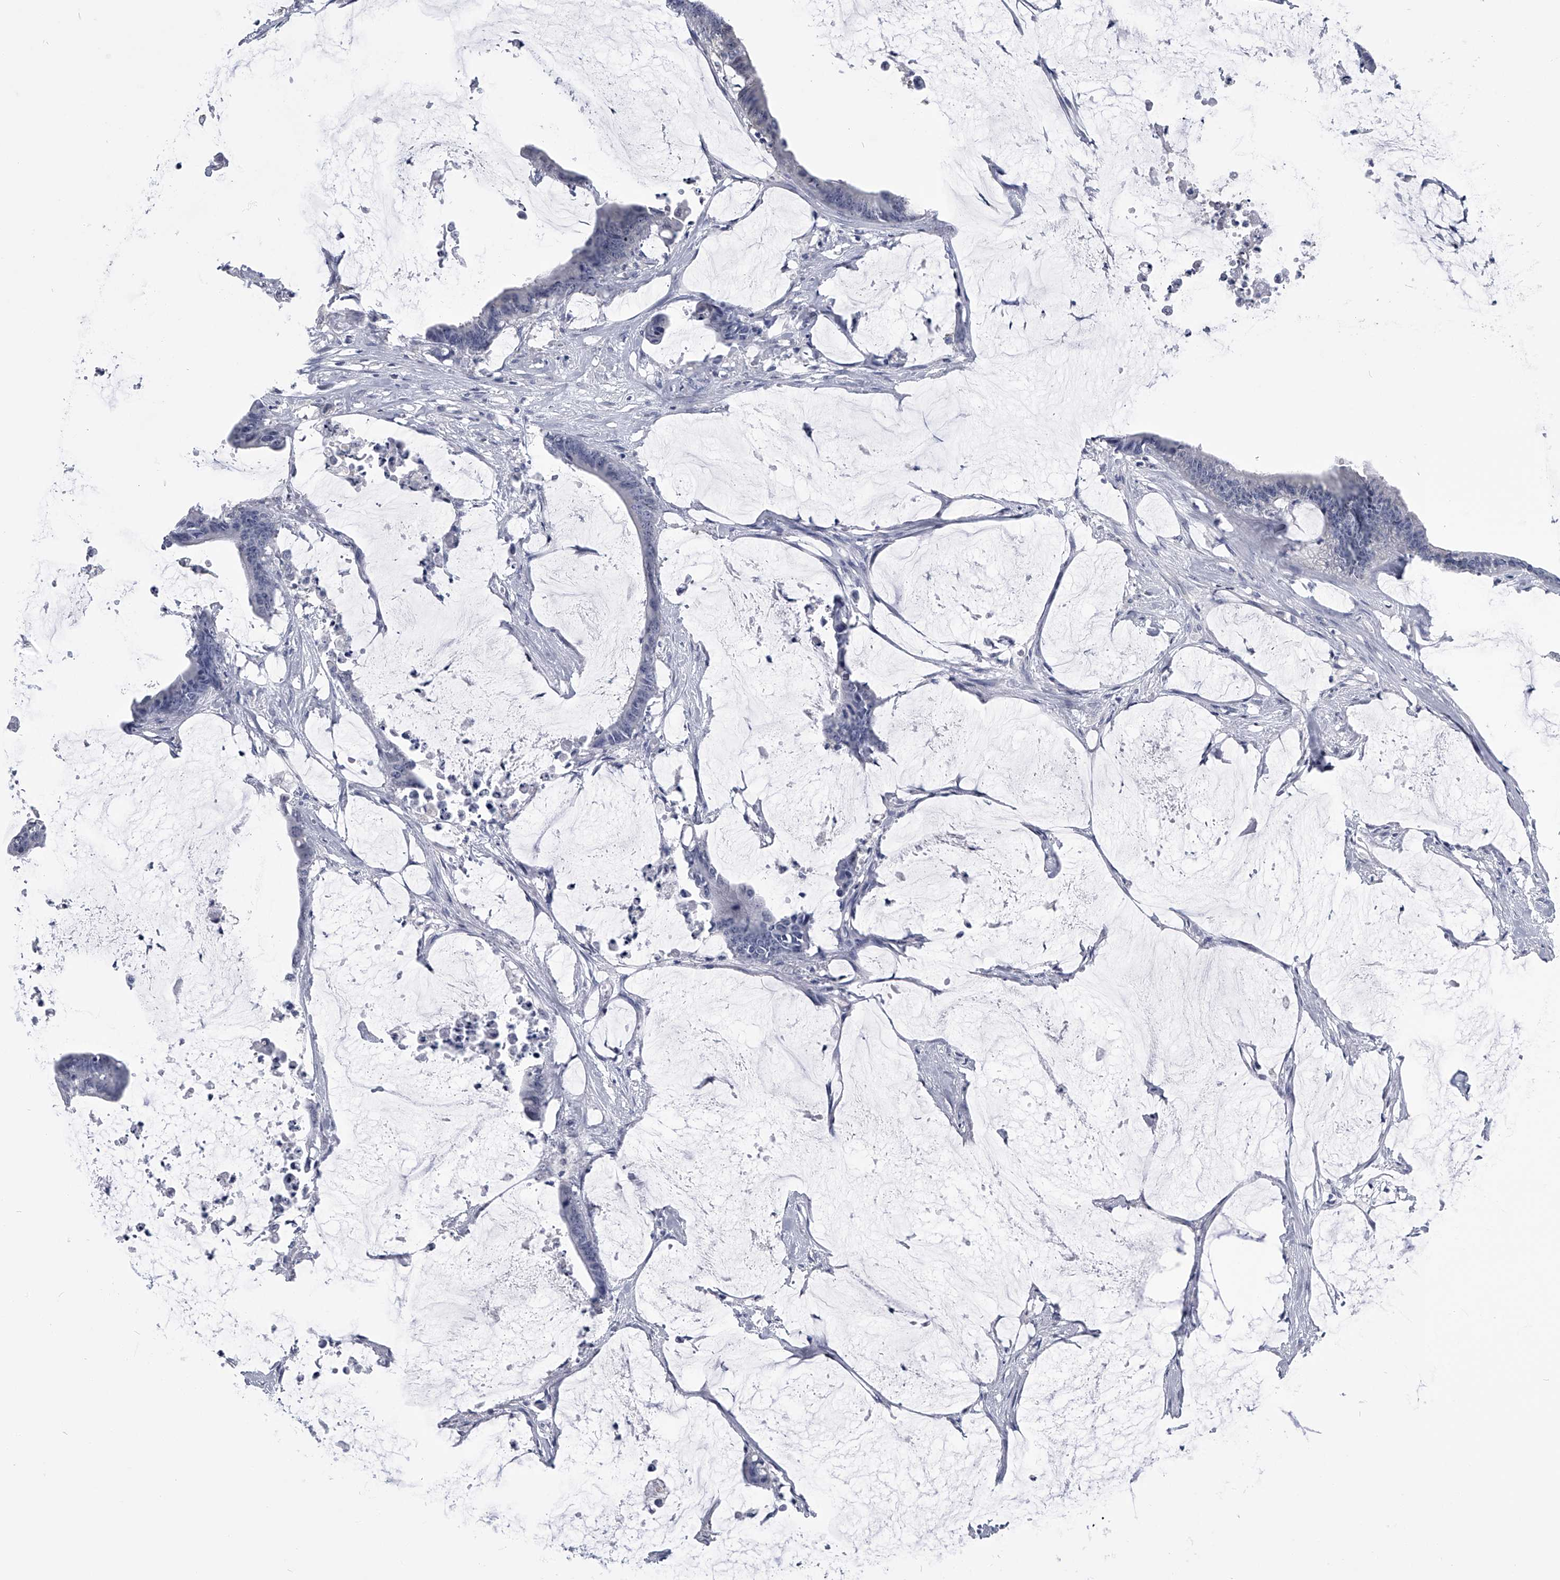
{"staining": {"intensity": "negative", "quantity": "none", "location": "none"}, "tissue": "colorectal cancer", "cell_type": "Tumor cells", "image_type": "cancer", "snomed": [{"axis": "morphology", "description": "Adenocarcinoma, NOS"}, {"axis": "topography", "description": "Rectum"}], "caption": "DAB (3,3'-diaminobenzidine) immunohistochemical staining of human adenocarcinoma (colorectal) exhibits no significant staining in tumor cells. The staining is performed using DAB brown chromogen with nuclei counter-stained in using hematoxylin.", "gene": "PDXK", "patient": {"sex": "female", "age": 66}}